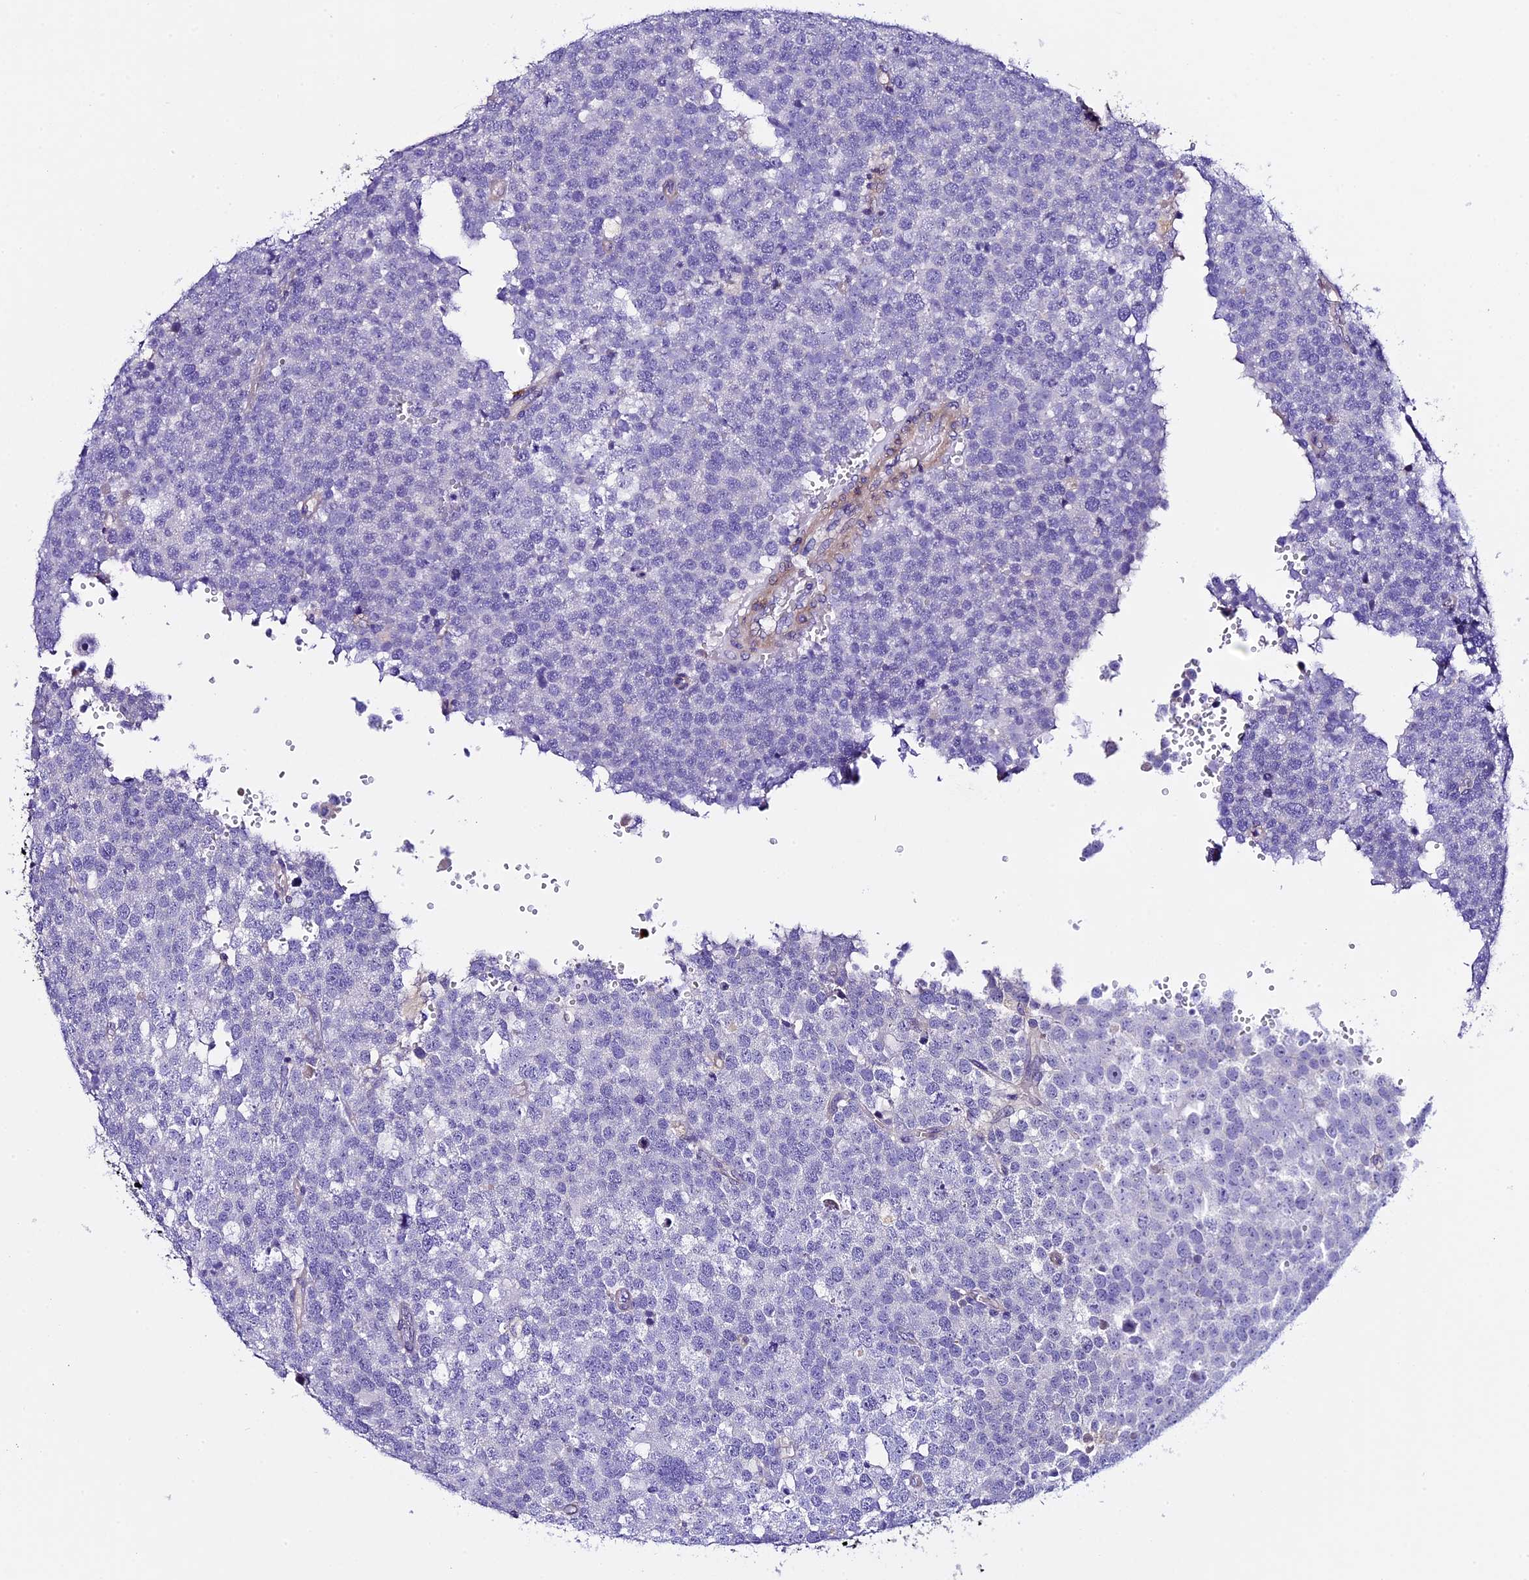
{"staining": {"intensity": "negative", "quantity": "none", "location": "none"}, "tissue": "testis cancer", "cell_type": "Tumor cells", "image_type": "cancer", "snomed": [{"axis": "morphology", "description": "Seminoma, NOS"}, {"axis": "topography", "description": "Testis"}], "caption": "High magnification brightfield microscopy of testis seminoma stained with DAB (3,3'-diaminobenzidine) (brown) and counterstained with hematoxylin (blue): tumor cells show no significant staining.", "gene": "NOD2", "patient": {"sex": "male", "age": 71}}